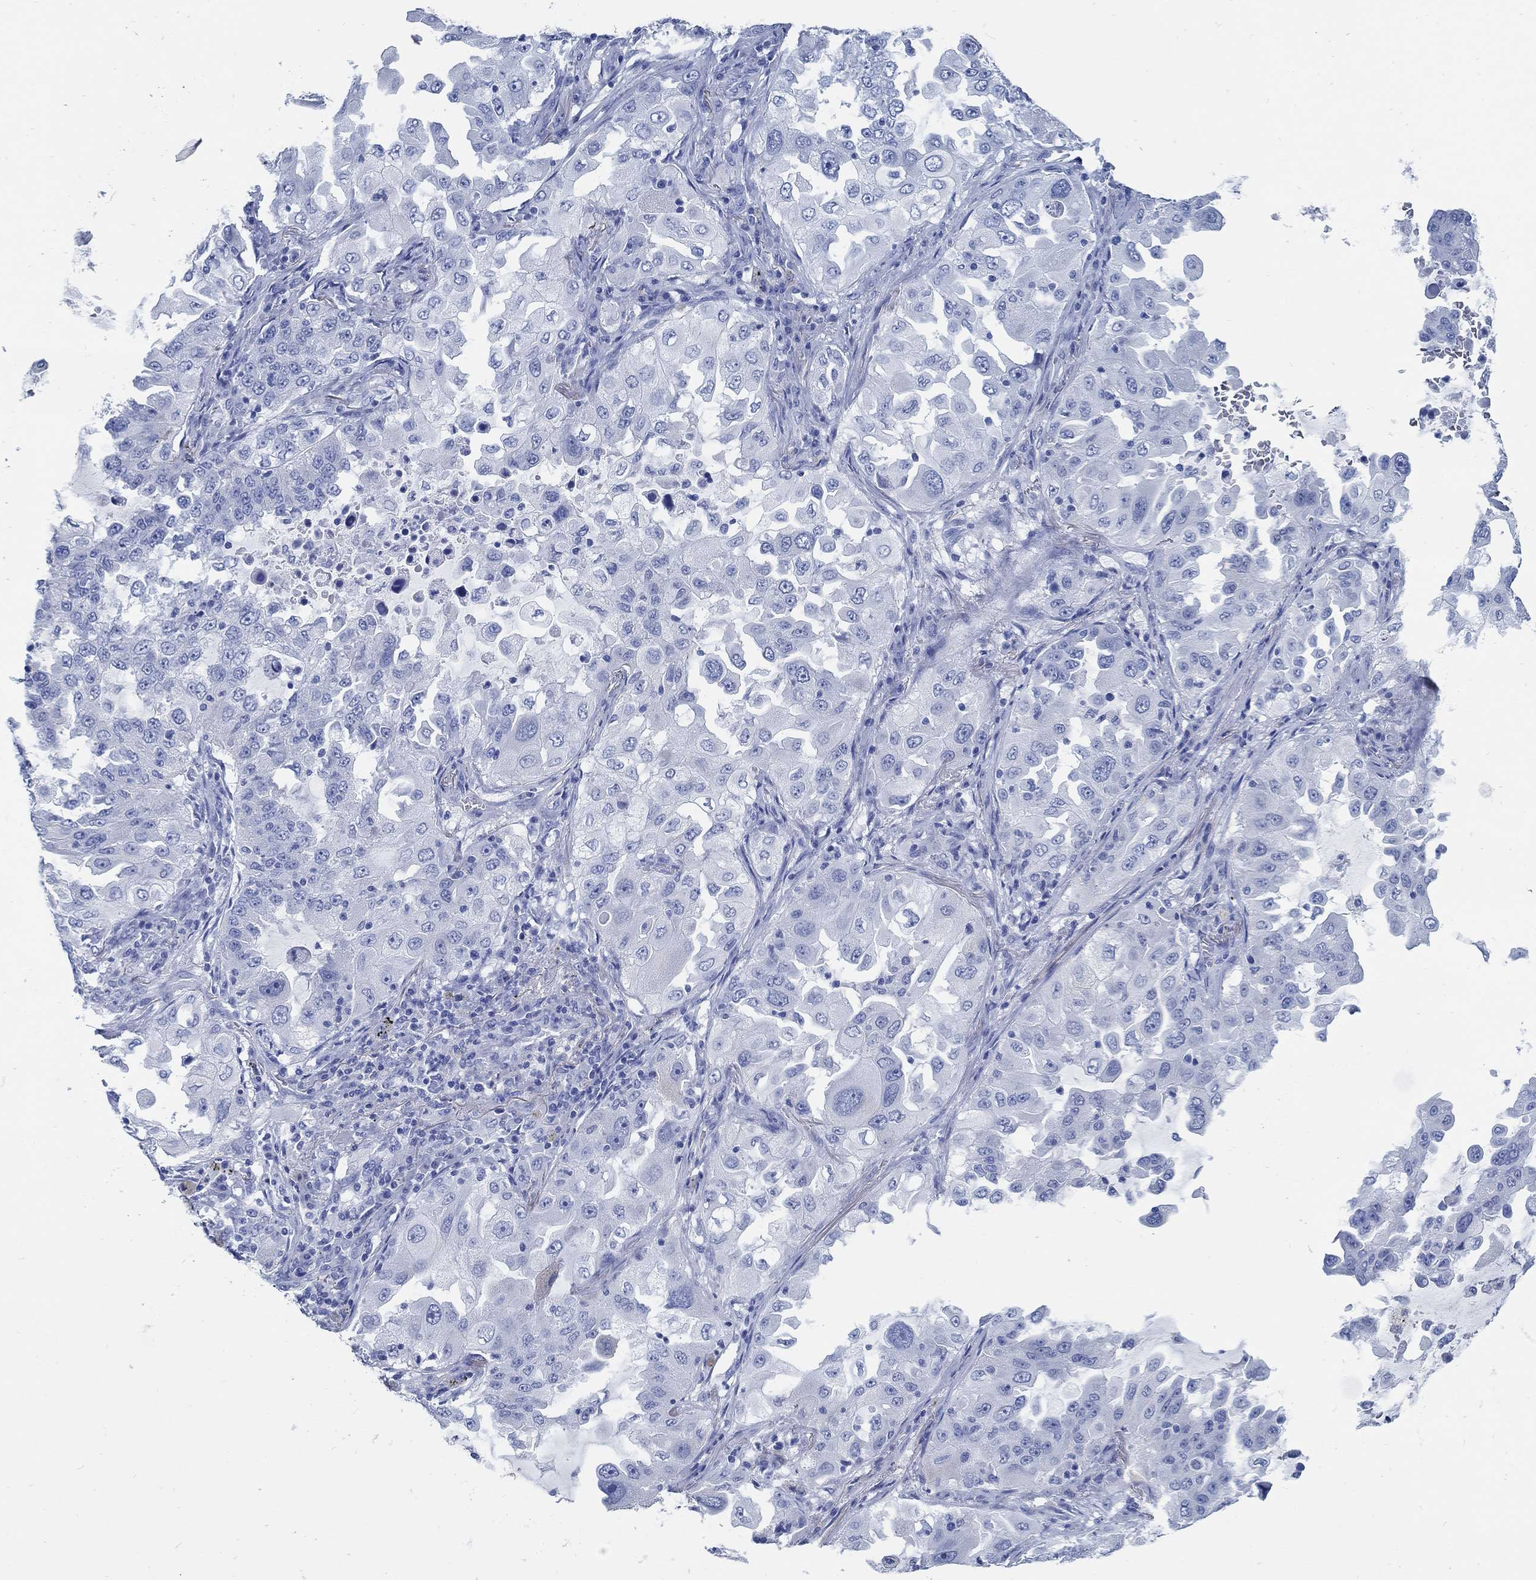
{"staining": {"intensity": "negative", "quantity": "none", "location": "none"}, "tissue": "lung cancer", "cell_type": "Tumor cells", "image_type": "cancer", "snomed": [{"axis": "morphology", "description": "Adenocarcinoma, NOS"}, {"axis": "topography", "description": "Lung"}], "caption": "A high-resolution photomicrograph shows IHC staining of lung cancer (adenocarcinoma), which displays no significant expression in tumor cells.", "gene": "SLC45A1", "patient": {"sex": "female", "age": 61}}